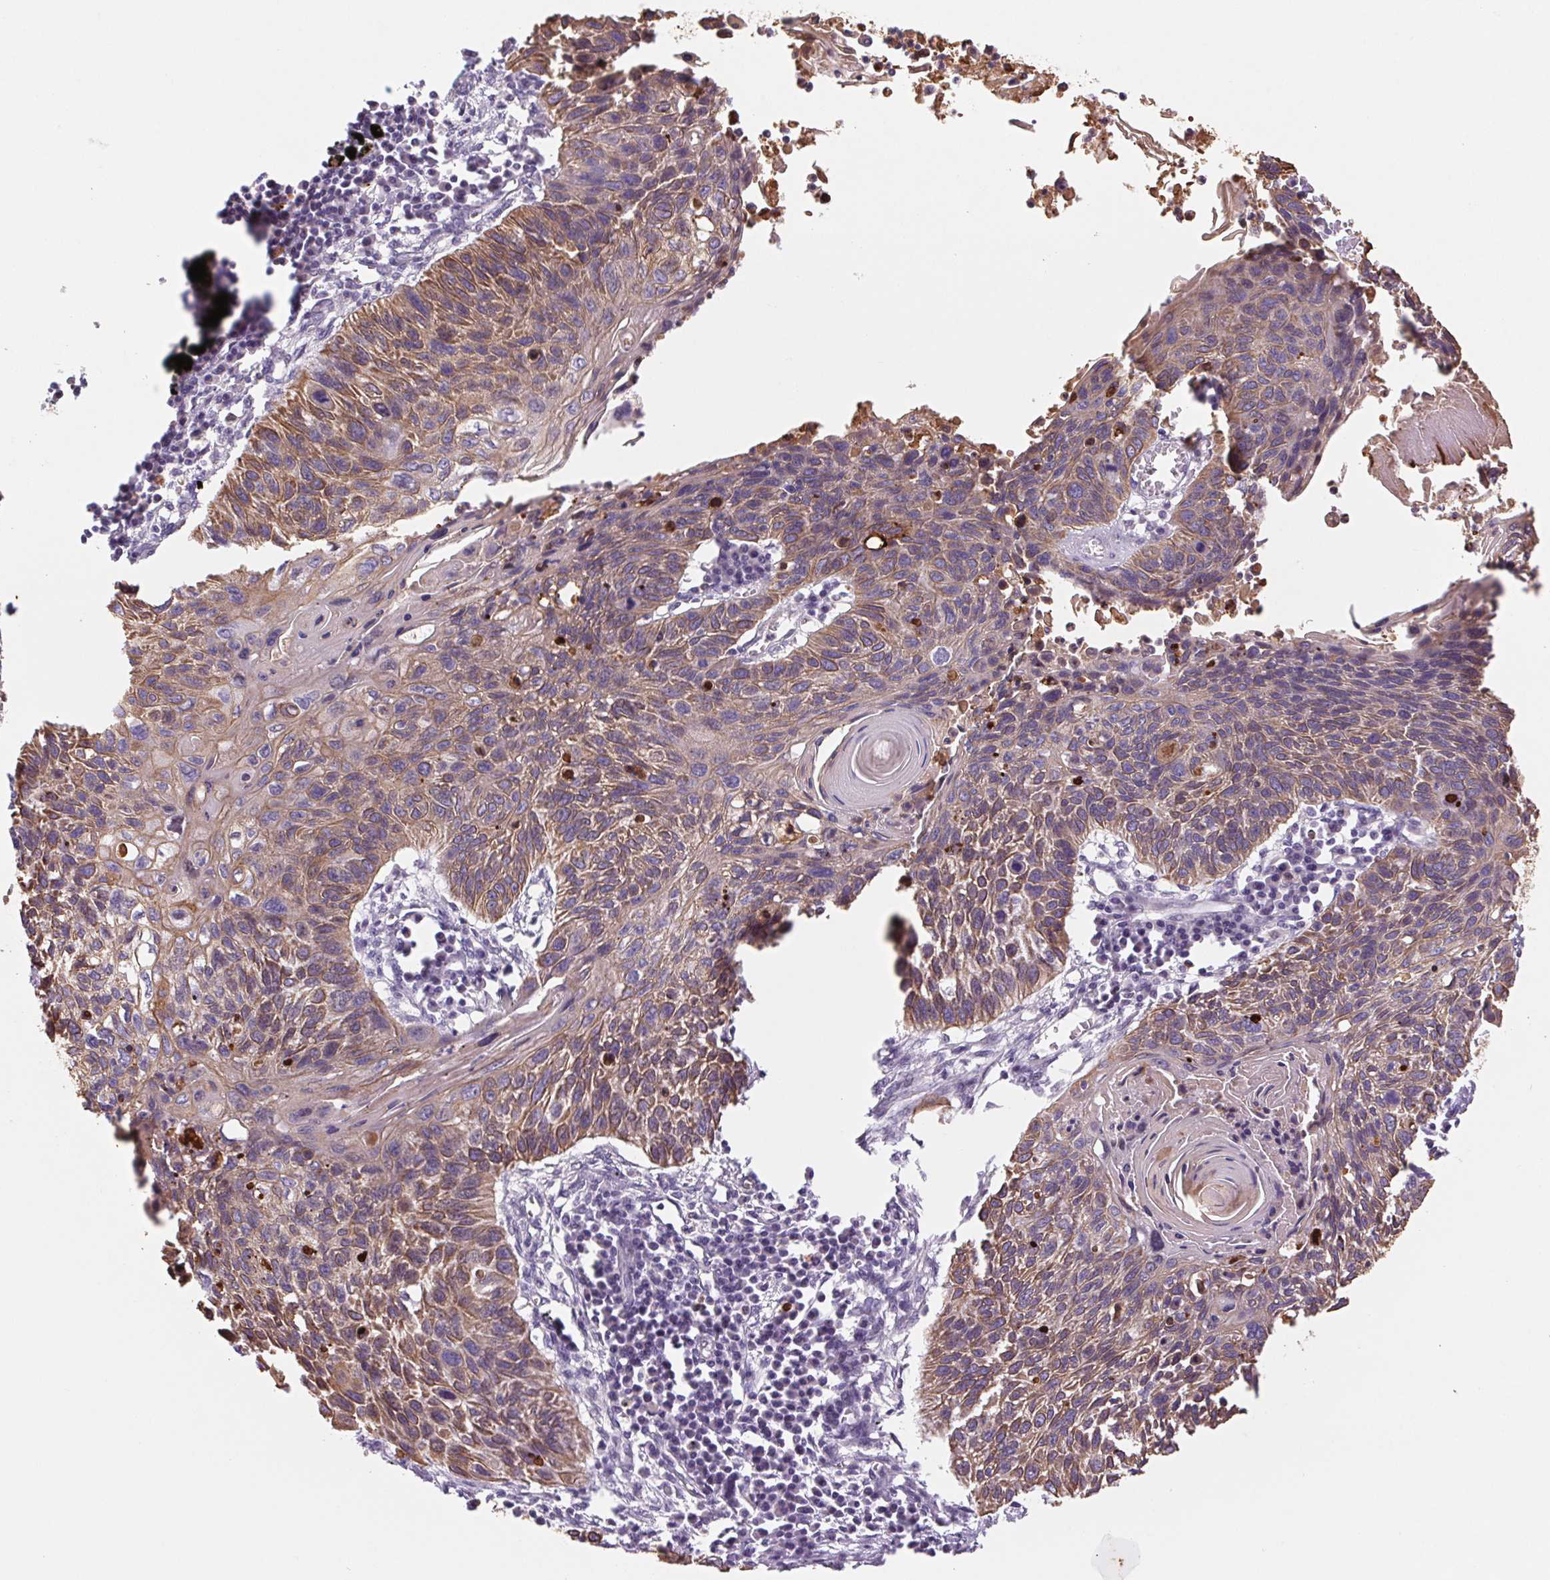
{"staining": {"intensity": "moderate", "quantity": ">75%", "location": "cytoplasmic/membranous"}, "tissue": "lung cancer", "cell_type": "Tumor cells", "image_type": "cancer", "snomed": [{"axis": "morphology", "description": "Squamous cell carcinoma, NOS"}, {"axis": "topography", "description": "Lung"}], "caption": "This is an image of IHC staining of lung cancer (squamous cell carcinoma), which shows moderate positivity in the cytoplasmic/membranous of tumor cells.", "gene": "KRT1", "patient": {"sex": "male", "age": 78}}